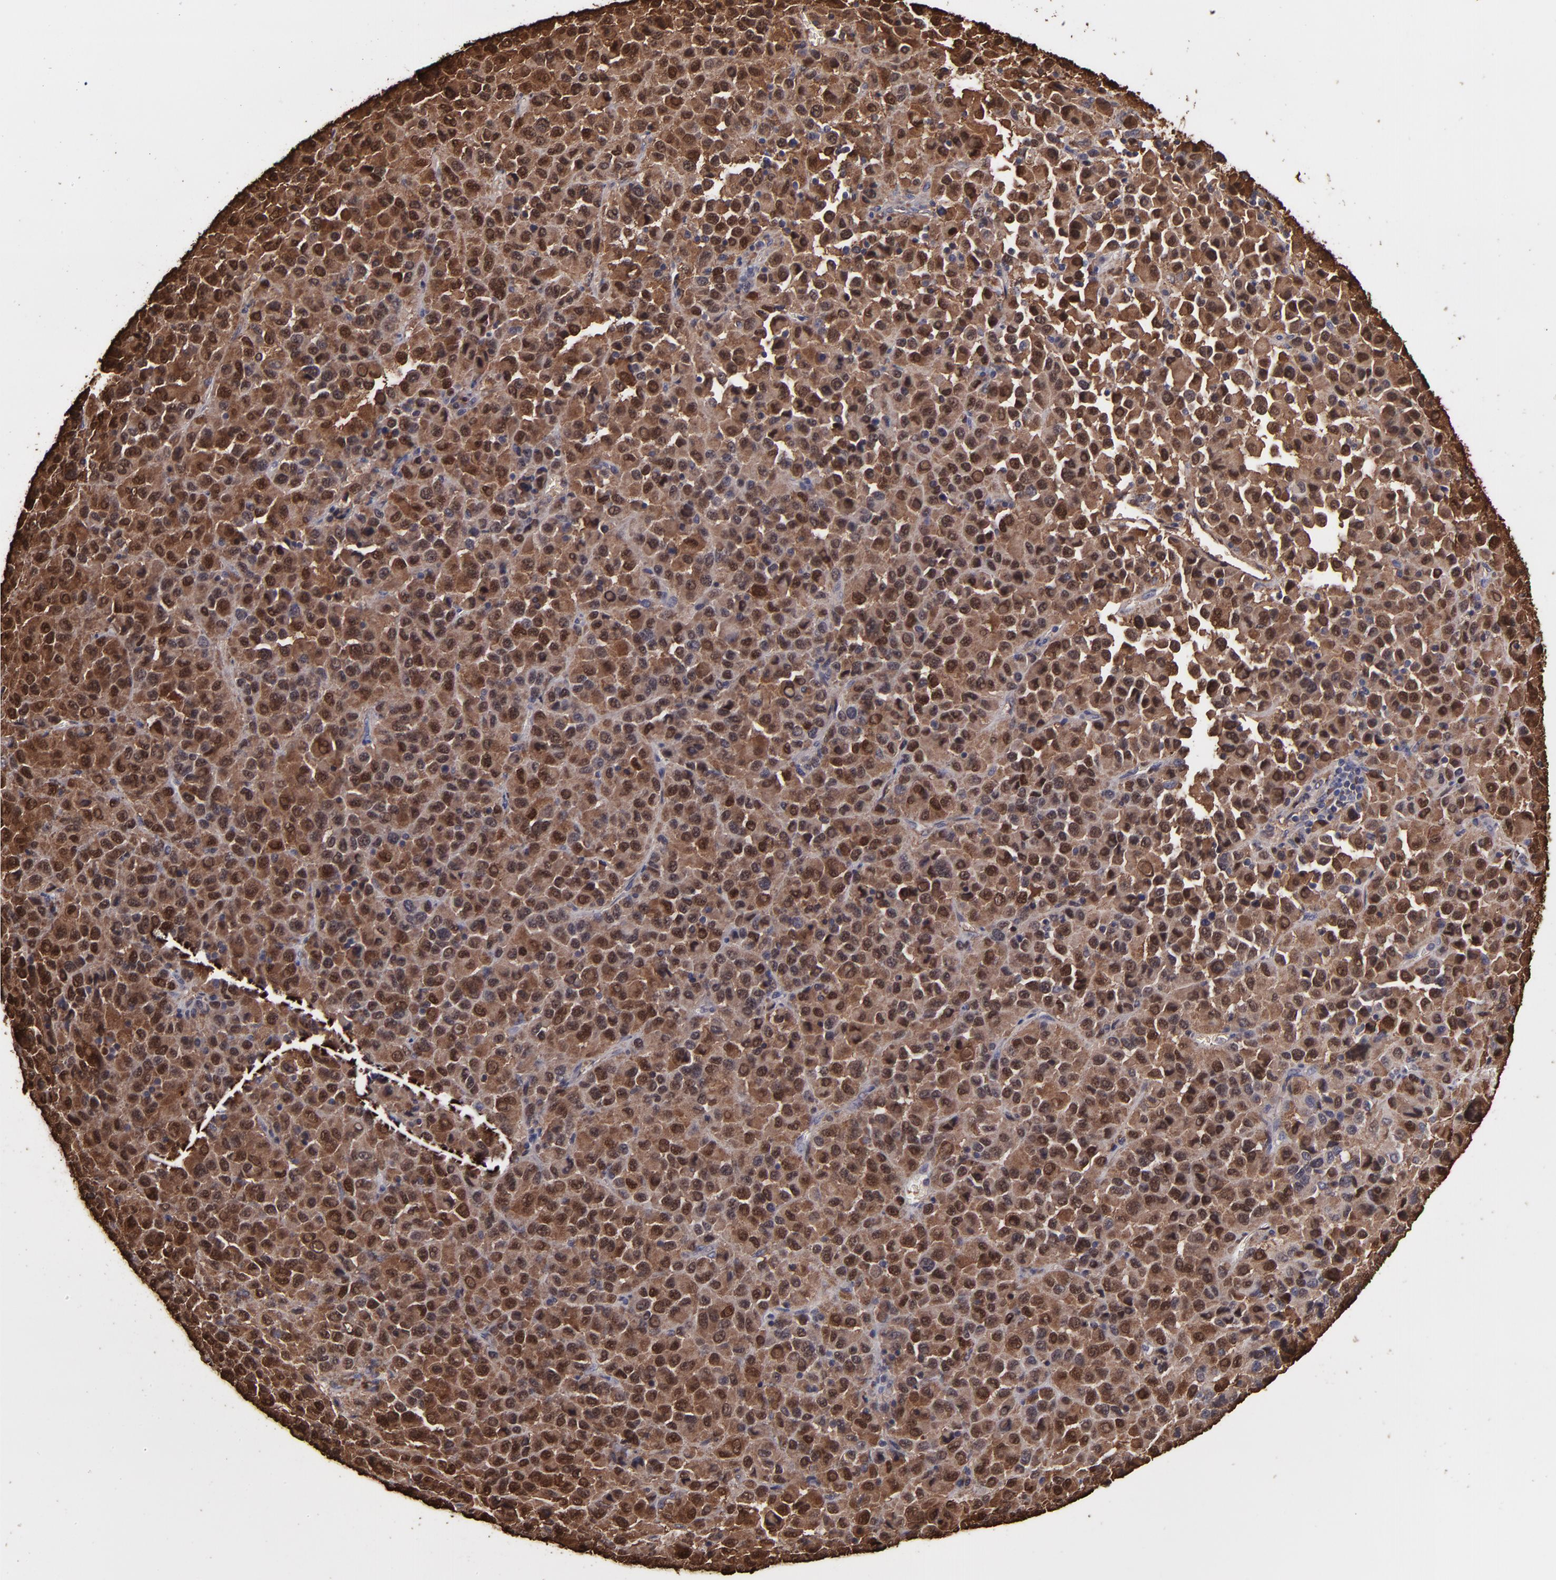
{"staining": {"intensity": "strong", "quantity": ">75%", "location": "cytoplasmic/membranous,nuclear"}, "tissue": "melanoma", "cell_type": "Tumor cells", "image_type": "cancer", "snomed": [{"axis": "morphology", "description": "Malignant melanoma, Metastatic site"}, {"axis": "topography", "description": "Lung"}], "caption": "The image exhibits staining of malignant melanoma (metastatic site), revealing strong cytoplasmic/membranous and nuclear protein positivity (brown color) within tumor cells. The staining was performed using DAB (3,3'-diaminobenzidine) to visualize the protein expression in brown, while the nuclei were stained in blue with hematoxylin (Magnification: 20x).", "gene": "S100A1", "patient": {"sex": "male", "age": 64}}